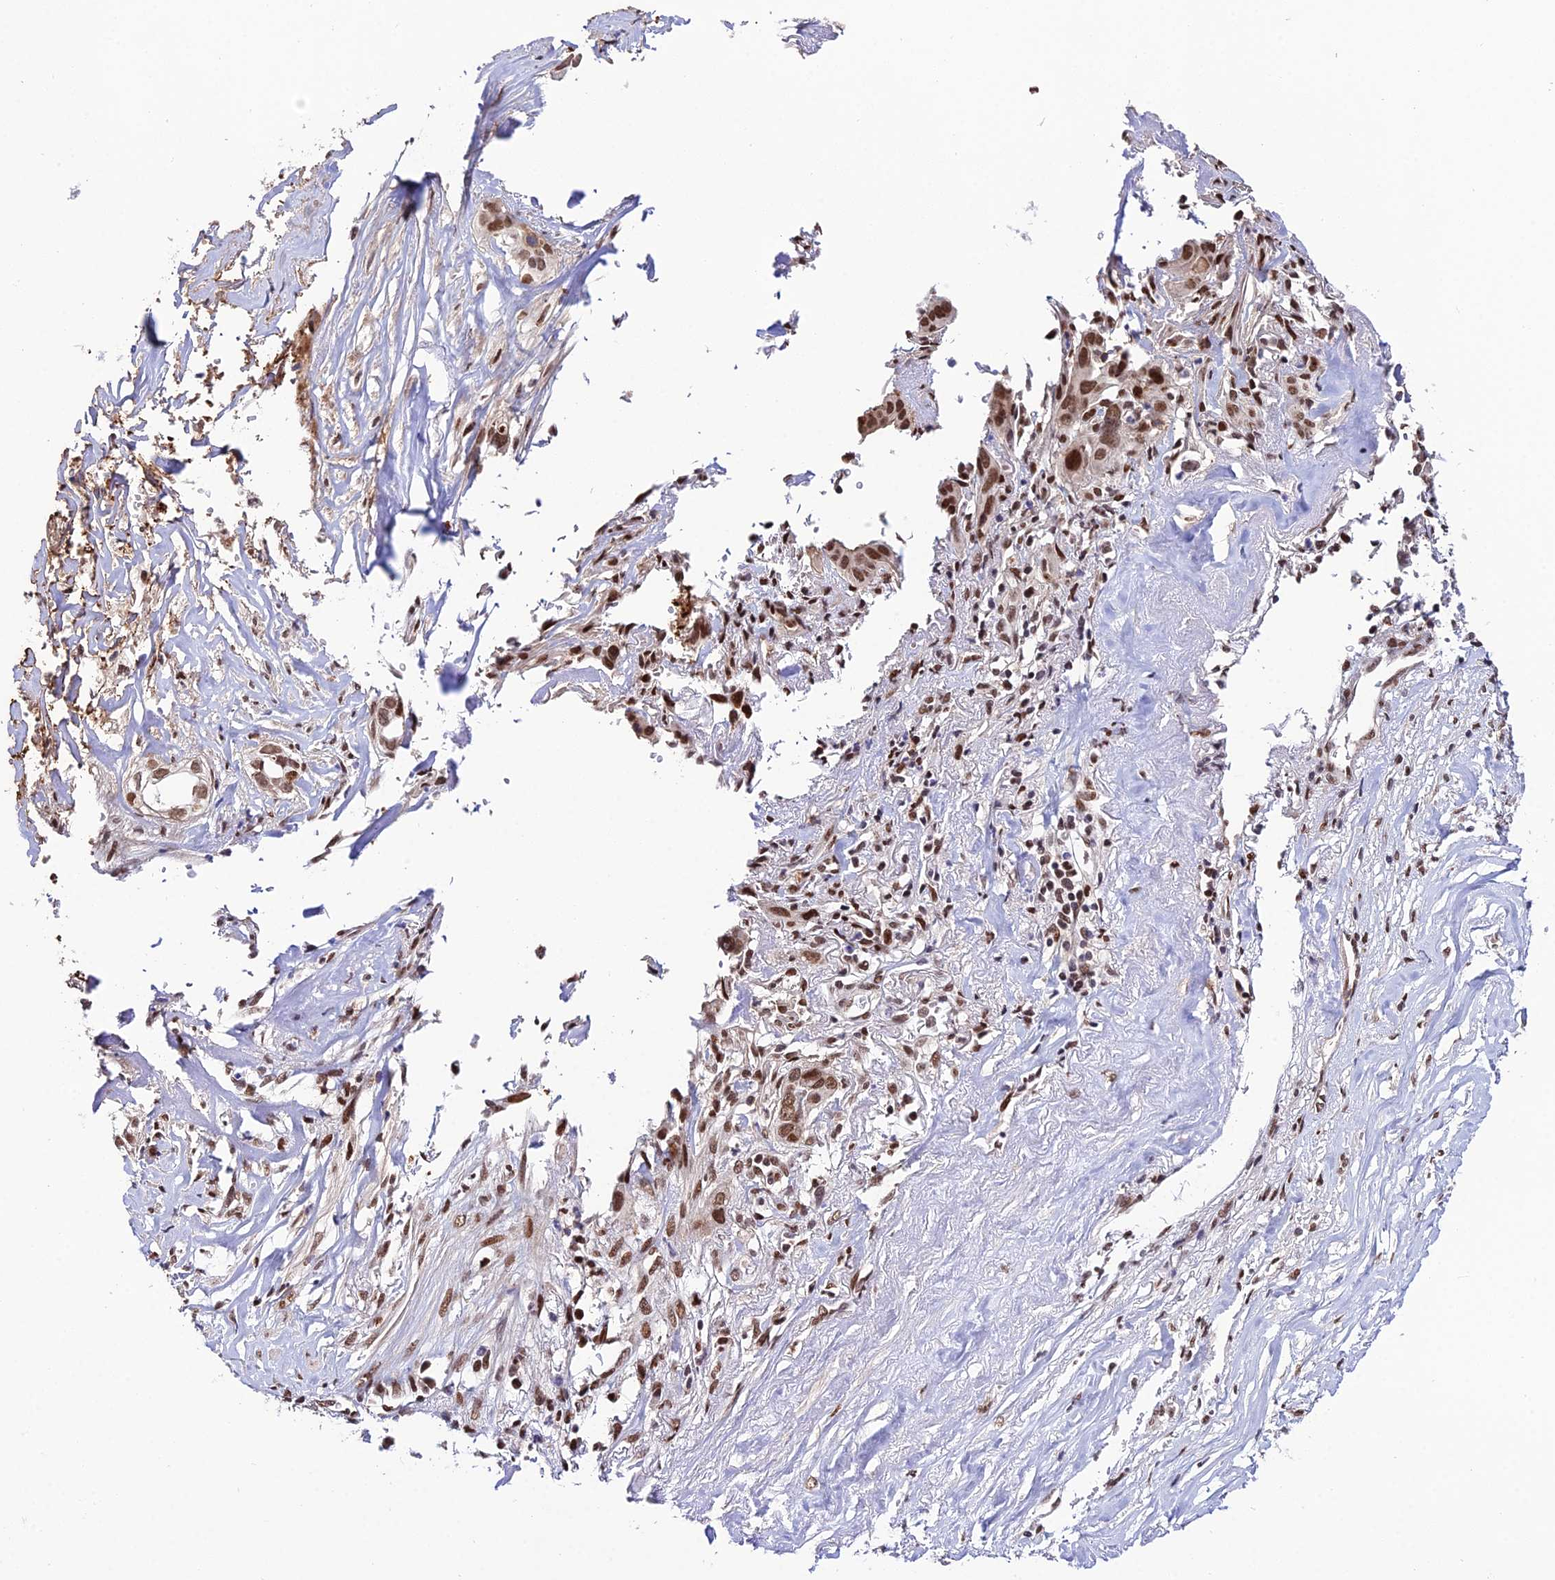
{"staining": {"intensity": "moderate", "quantity": ">75%", "location": "nuclear"}, "tissue": "liver cancer", "cell_type": "Tumor cells", "image_type": "cancer", "snomed": [{"axis": "morphology", "description": "Cholangiocarcinoma"}, {"axis": "topography", "description": "Liver"}], "caption": "The image displays a brown stain indicating the presence of a protein in the nuclear of tumor cells in cholangiocarcinoma (liver).", "gene": "SYT15", "patient": {"sex": "female", "age": 79}}